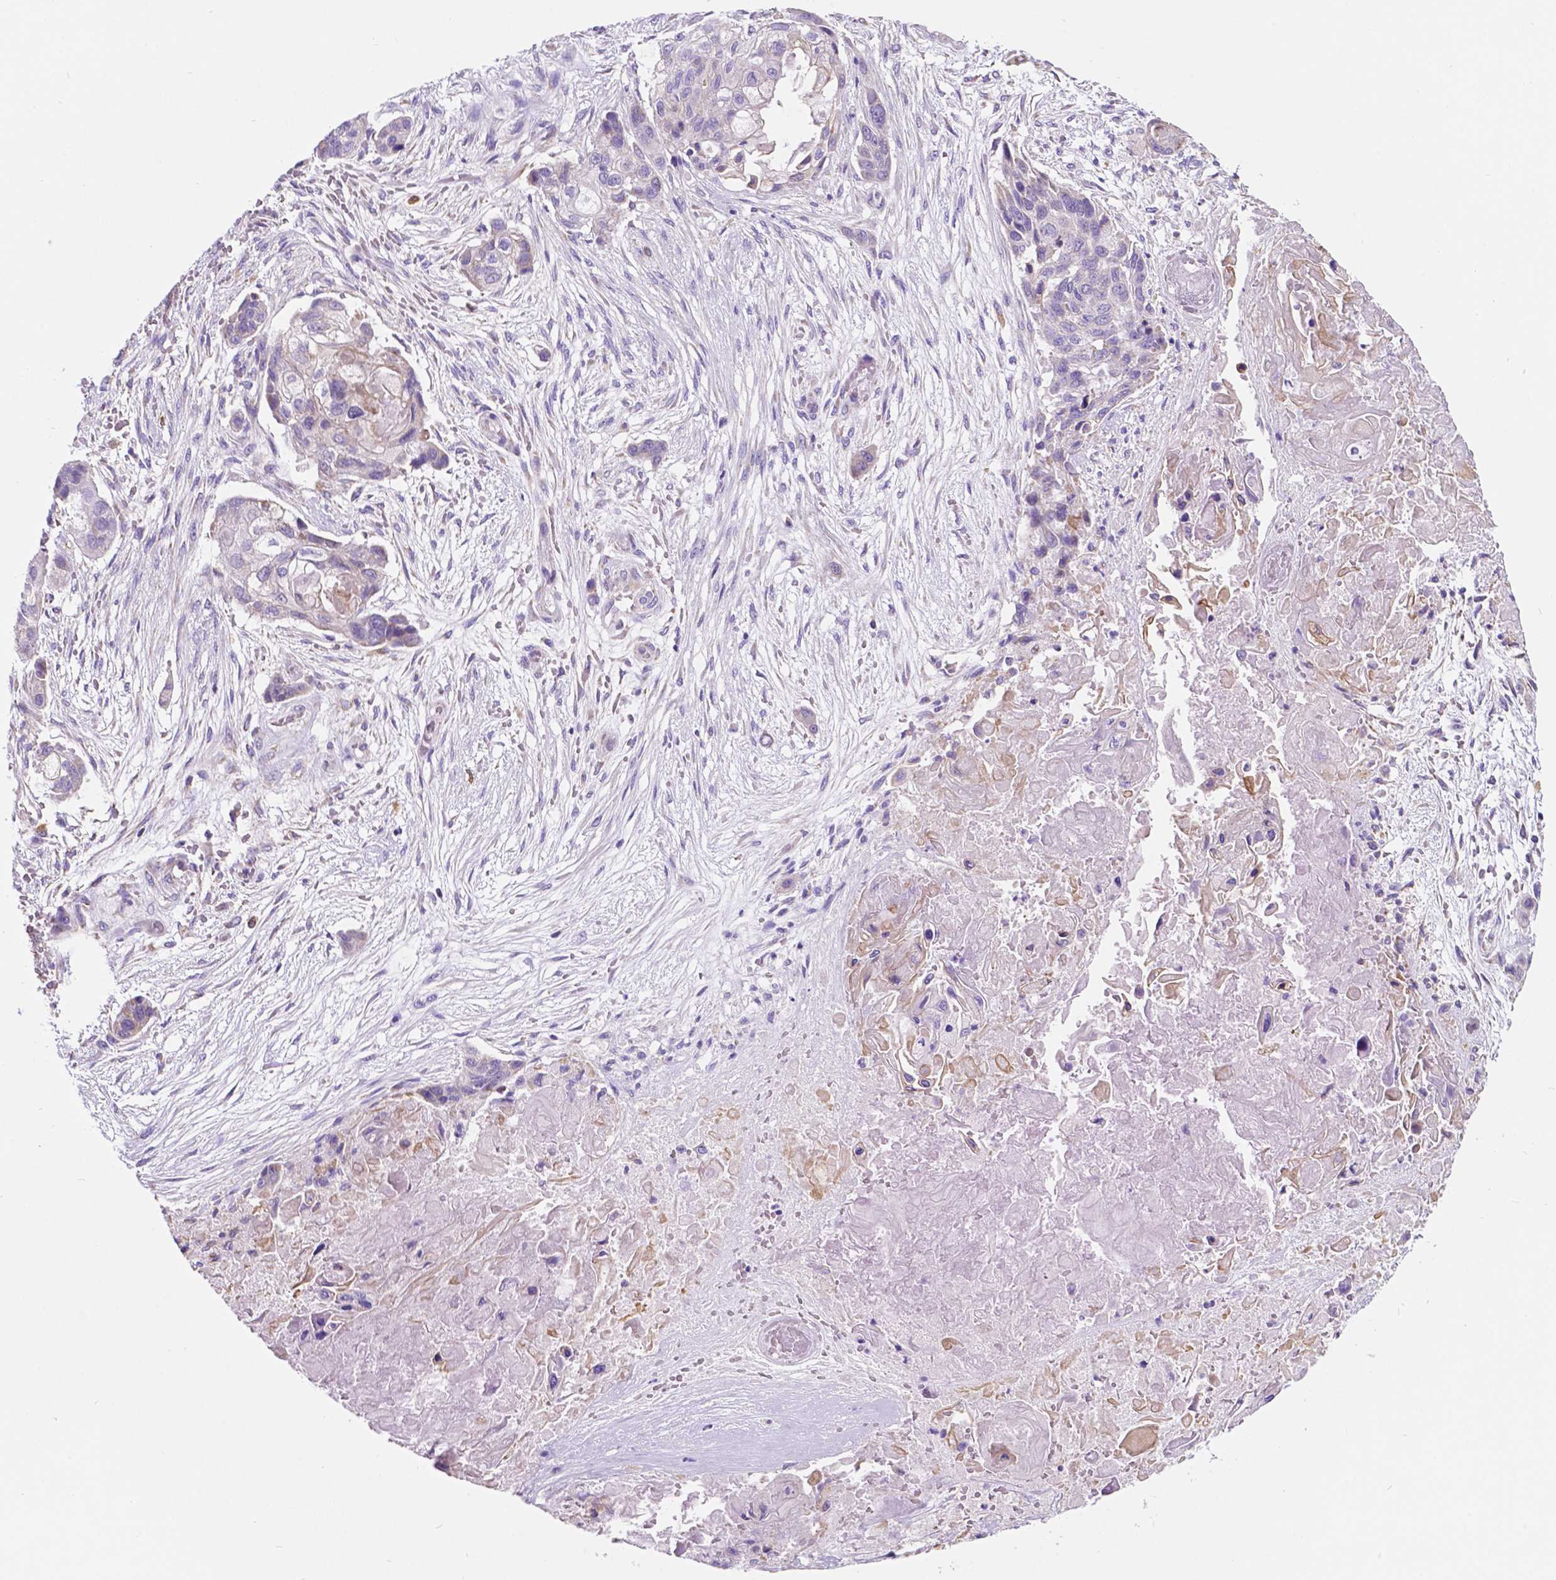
{"staining": {"intensity": "negative", "quantity": "none", "location": "none"}, "tissue": "lung cancer", "cell_type": "Tumor cells", "image_type": "cancer", "snomed": [{"axis": "morphology", "description": "Squamous cell carcinoma, NOS"}, {"axis": "topography", "description": "Lung"}], "caption": "An image of lung squamous cell carcinoma stained for a protein exhibits no brown staining in tumor cells.", "gene": "TRPV5", "patient": {"sex": "male", "age": 69}}